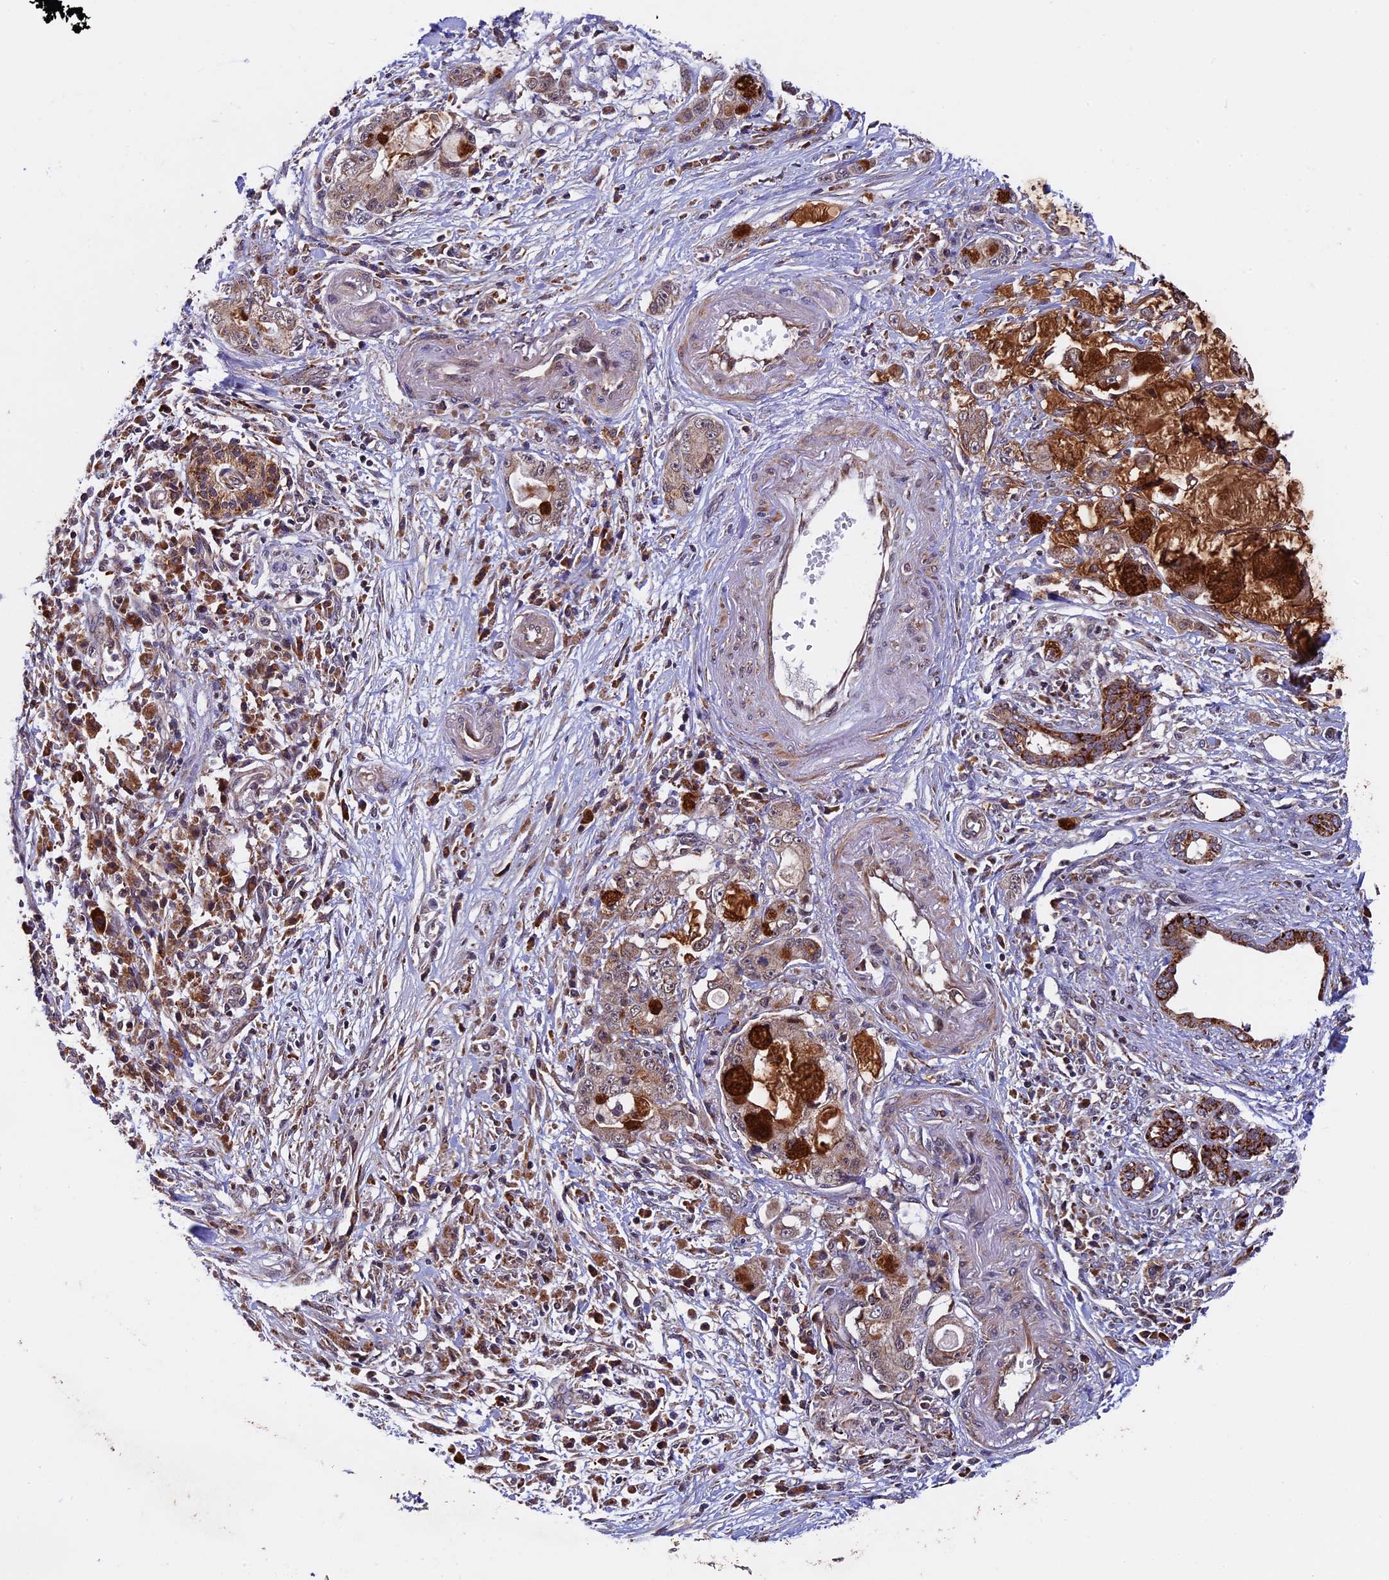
{"staining": {"intensity": "moderate", "quantity": ">75%", "location": "cytoplasmic/membranous"}, "tissue": "pancreatic cancer", "cell_type": "Tumor cells", "image_type": "cancer", "snomed": [{"axis": "morphology", "description": "Adenocarcinoma, NOS"}, {"axis": "topography", "description": "Pancreas"}], "caption": "This is a micrograph of IHC staining of adenocarcinoma (pancreatic), which shows moderate positivity in the cytoplasmic/membranous of tumor cells.", "gene": "RNF17", "patient": {"sex": "female", "age": 73}}